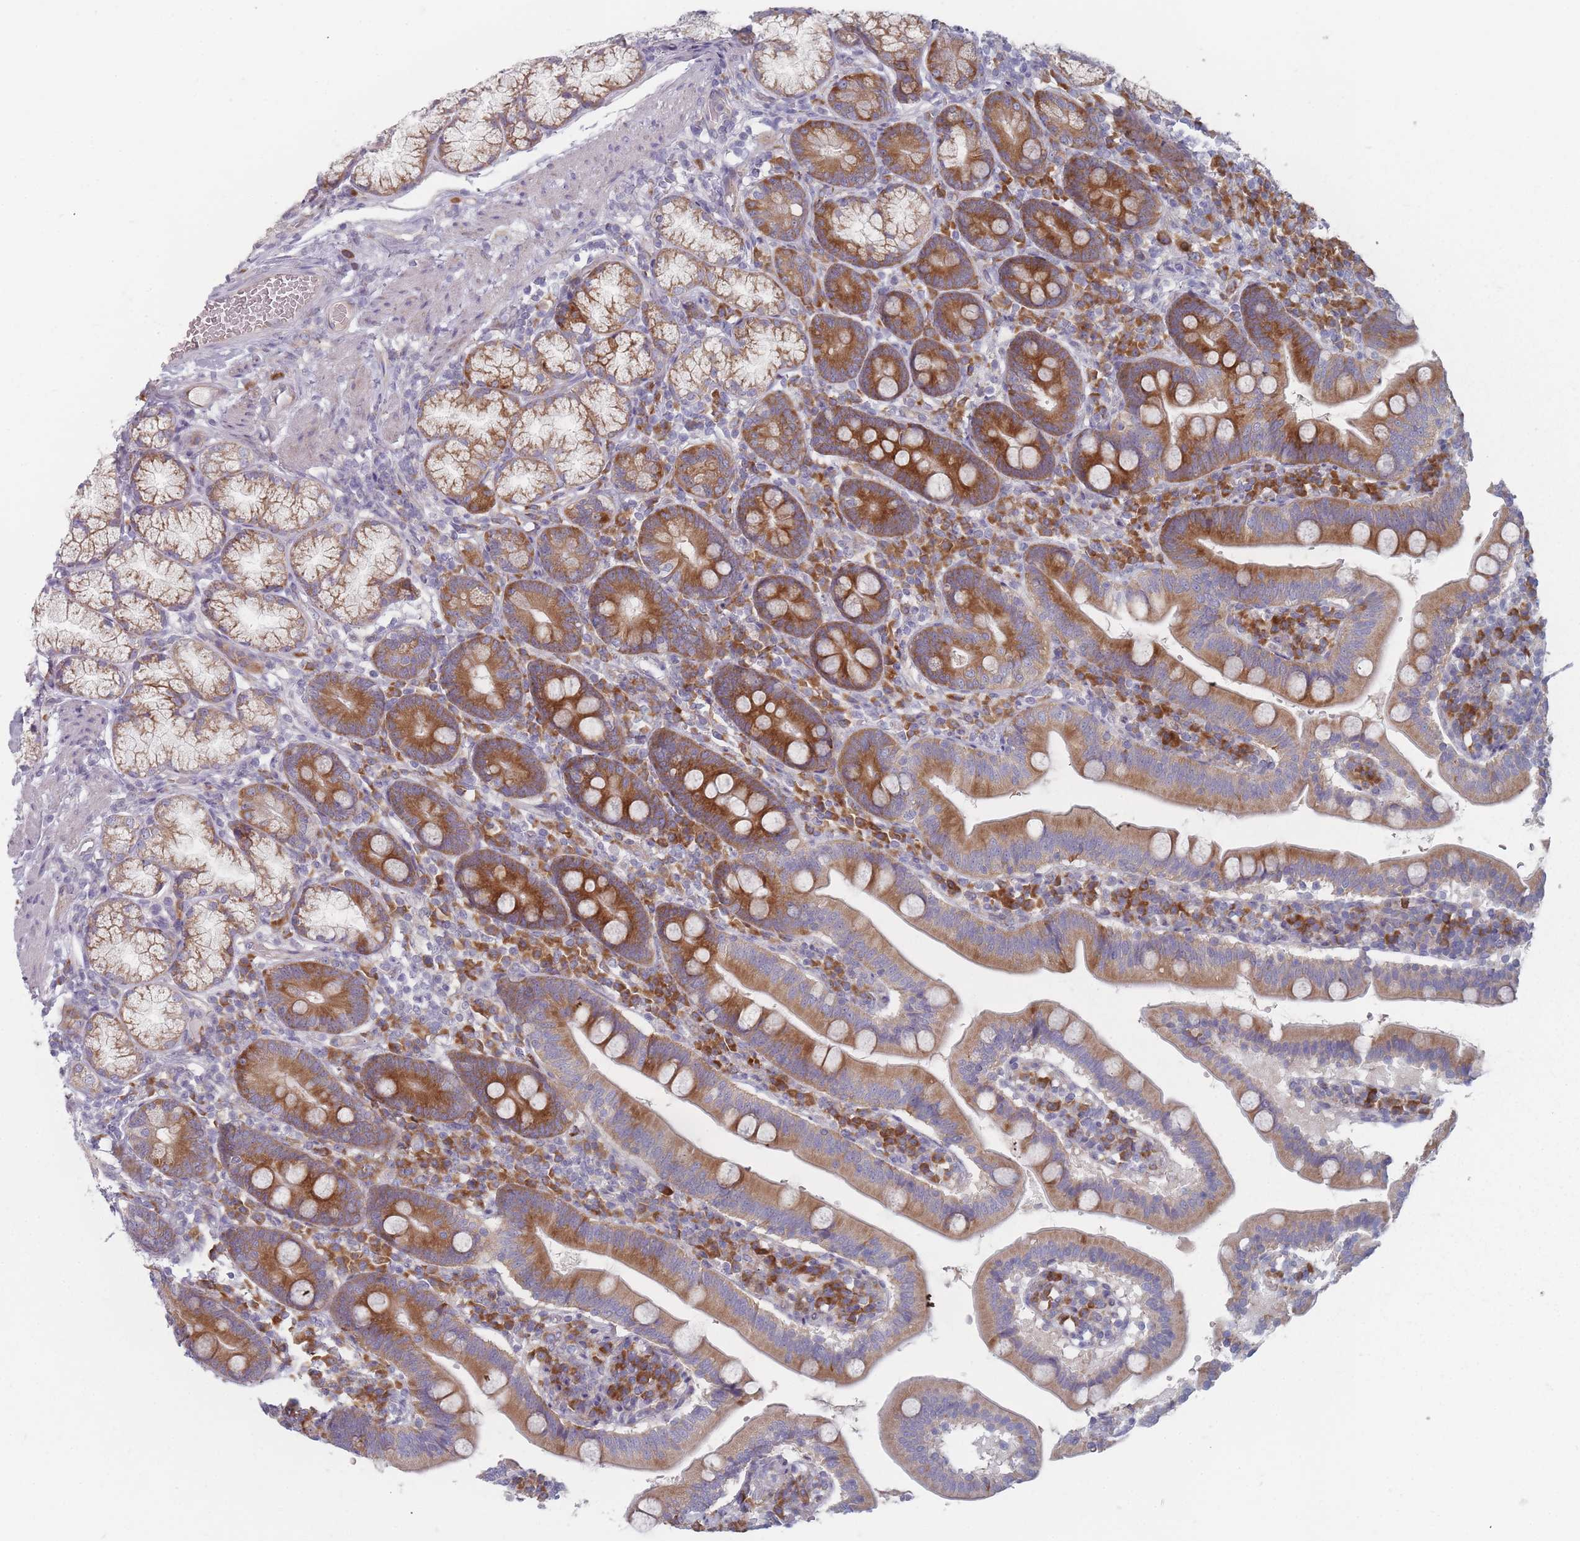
{"staining": {"intensity": "strong", "quantity": ">75%", "location": "cytoplasmic/membranous"}, "tissue": "duodenum", "cell_type": "Glandular cells", "image_type": "normal", "snomed": [{"axis": "morphology", "description": "Normal tissue, NOS"}, {"axis": "topography", "description": "Duodenum"}], "caption": "Glandular cells exhibit high levels of strong cytoplasmic/membranous expression in approximately >75% of cells in unremarkable duodenum.", "gene": "CACNG5", "patient": {"sex": "female", "age": 67}}